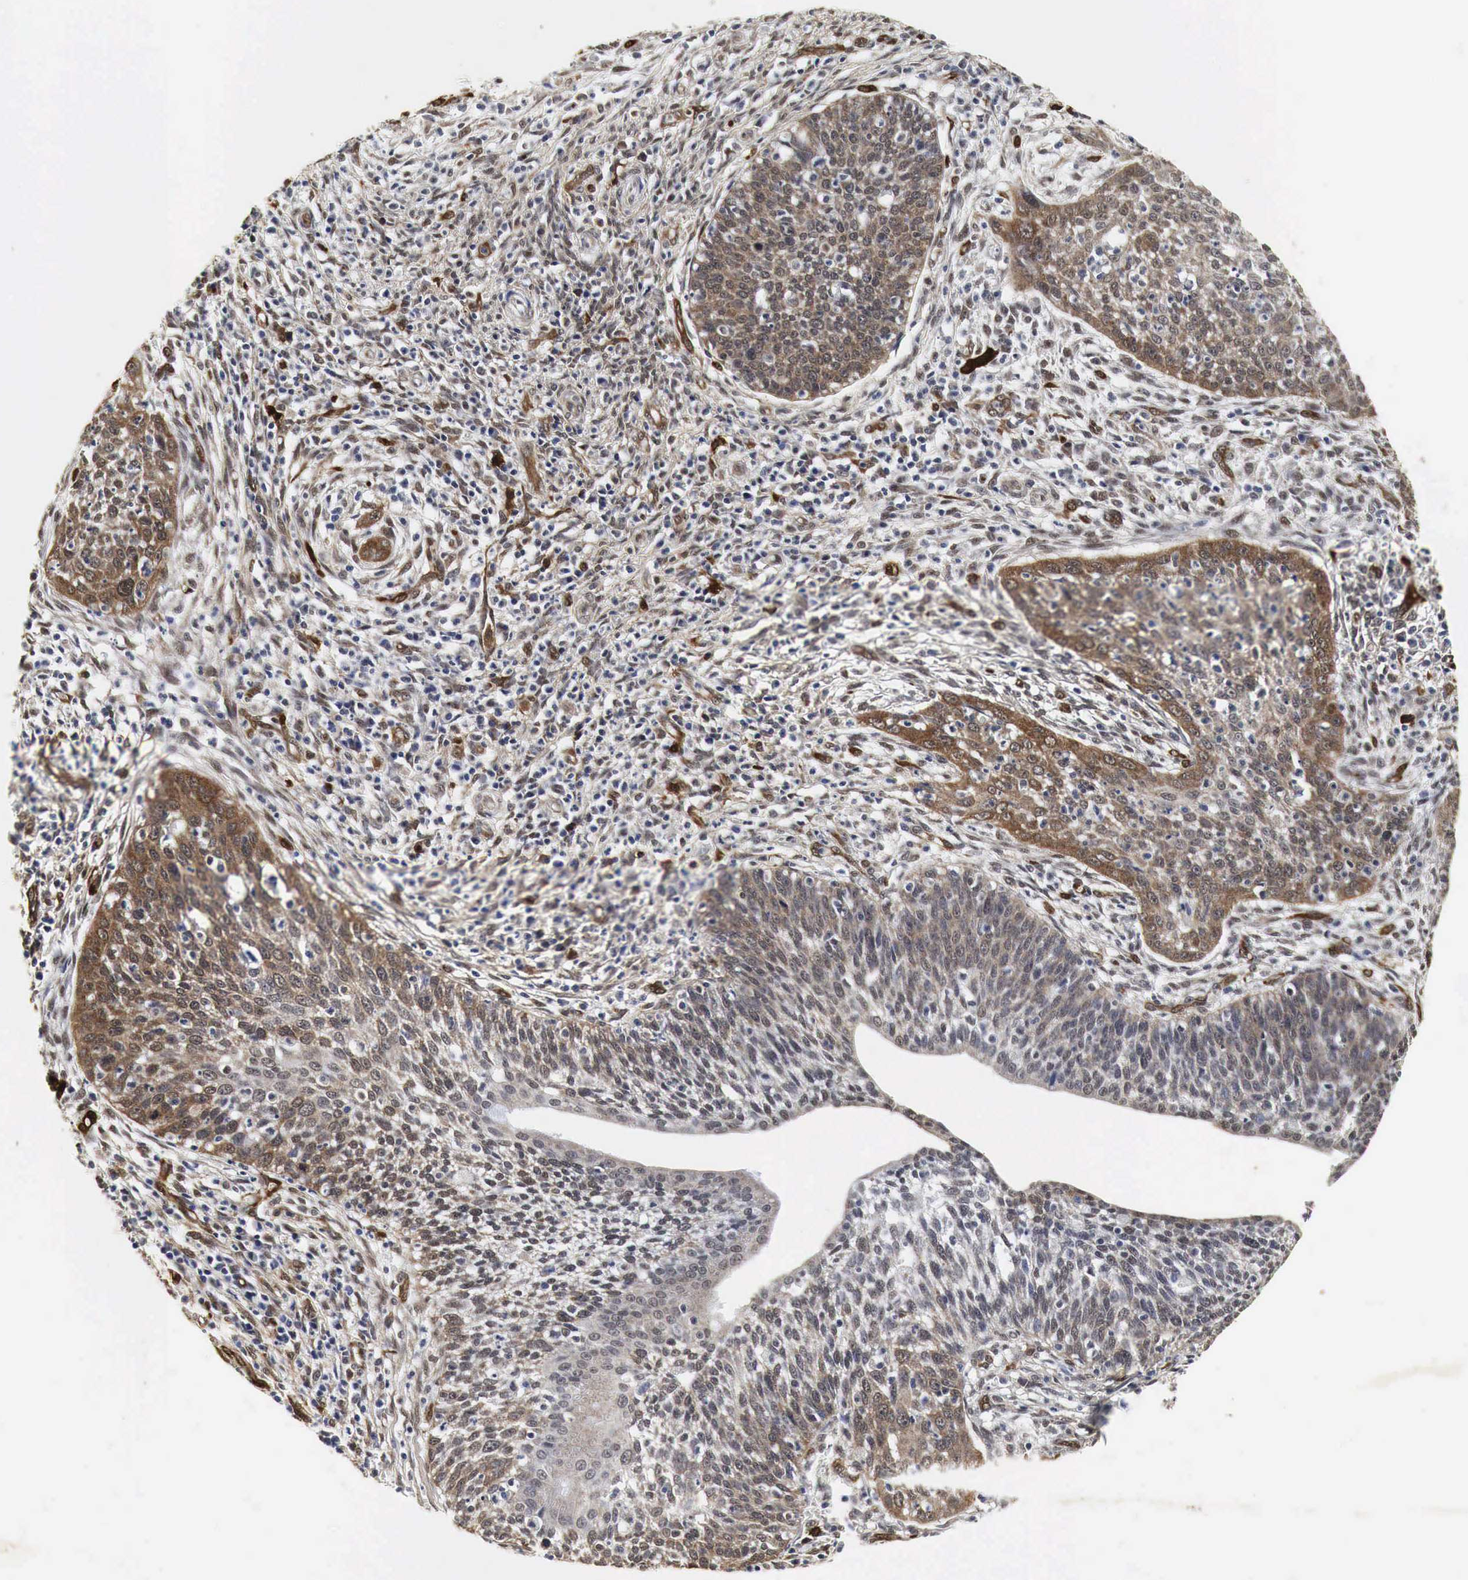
{"staining": {"intensity": "moderate", "quantity": "25%-75%", "location": "cytoplasmic/membranous"}, "tissue": "cervical cancer", "cell_type": "Tumor cells", "image_type": "cancer", "snomed": [{"axis": "morphology", "description": "Squamous cell carcinoma, NOS"}, {"axis": "topography", "description": "Cervix"}], "caption": "The immunohistochemical stain labels moderate cytoplasmic/membranous positivity in tumor cells of cervical squamous cell carcinoma tissue. (Stains: DAB in brown, nuclei in blue, Microscopy: brightfield microscopy at high magnification).", "gene": "SPIN1", "patient": {"sex": "female", "age": 41}}